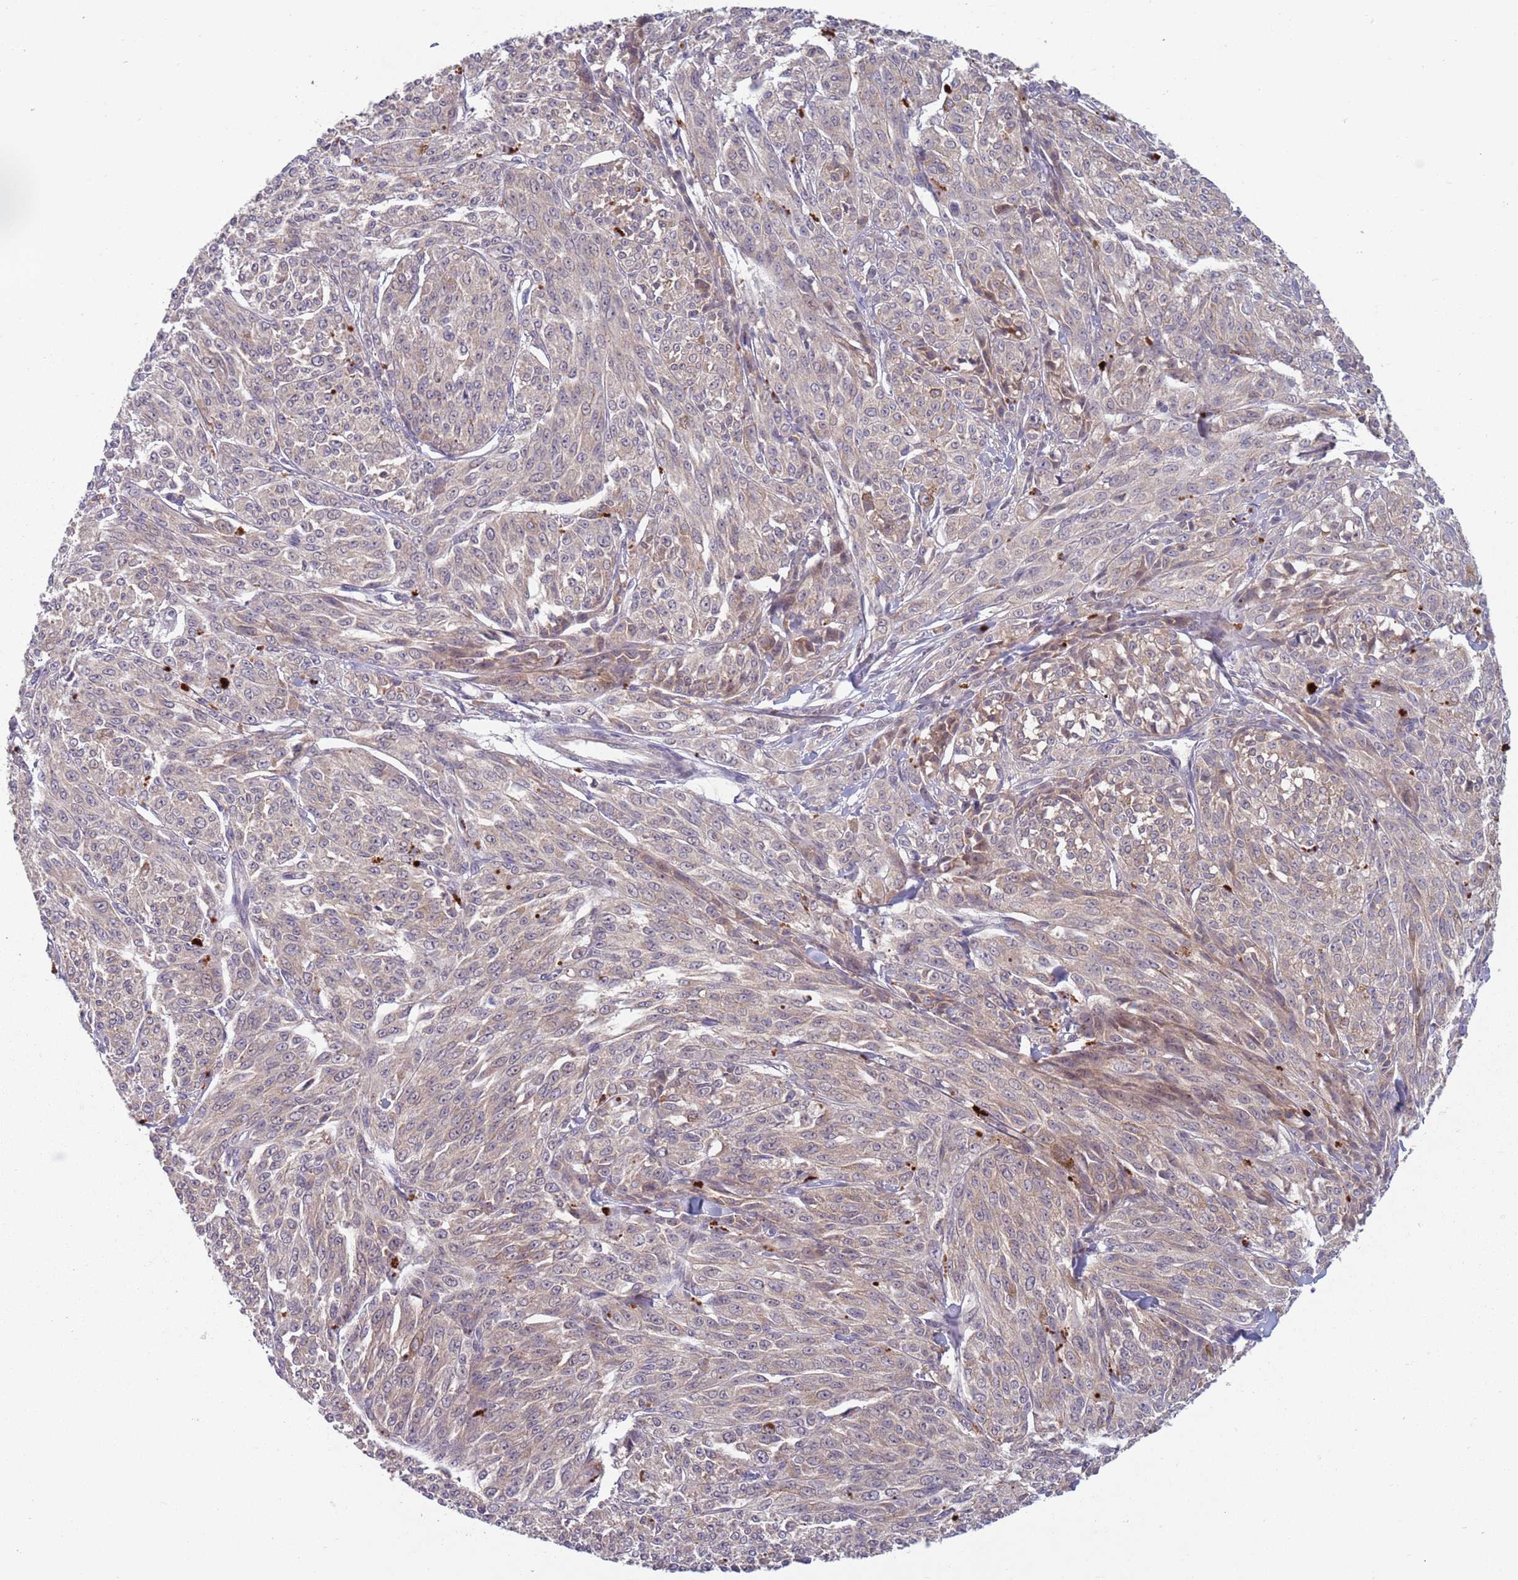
{"staining": {"intensity": "negative", "quantity": "none", "location": "none"}, "tissue": "melanoma", "cell_type": "Tumor cells", "image_type": "cancer", "snomed": [{"axis": "morphology", "description": "Malignant melanoma, NOS"}, {"axis": "topography", "description": "Skin"}], "caption": "Immunohistochemistry (IHC) photomicrograph of neoplastic tissue: human melanoma stained with DAB (3,3'-diaminobenzidine) demonstrates no significant protein staining in tumor cells. (DAB (3,3'-diaminobenzidine) IHC, high magnification).", "gene": "TYW1", "patient": {"sex": "female", "age": 52}}